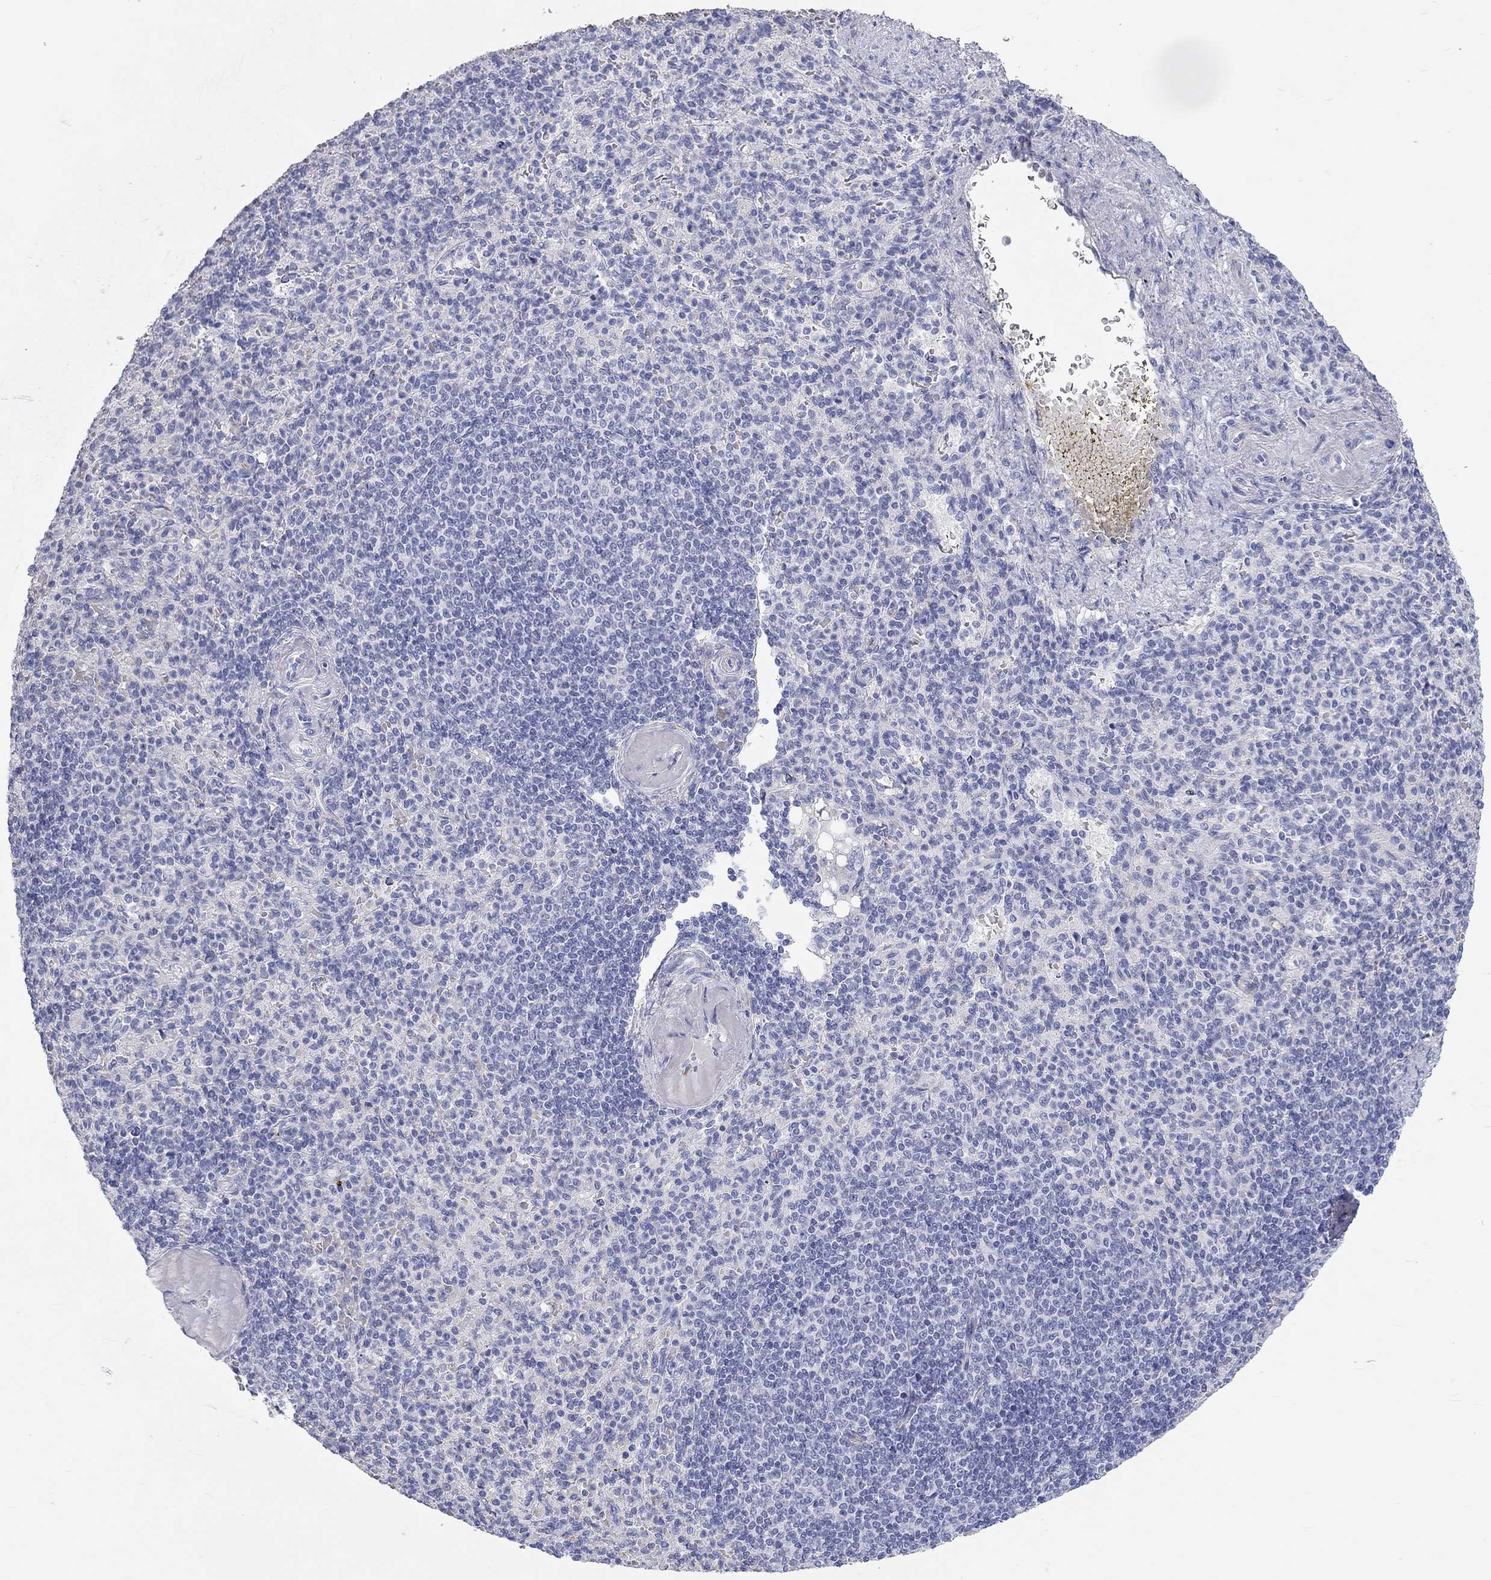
{"staining": {"intensity": "negative", "quantity": "none", "location": "none"}, "tissue": "spleen", "cell_type": "Cells in red pulp", "image_type": "normal", "snomed": [{"axis": "morphology", "description": "Normal tissue, NOS"}, {"axis": "topography", "description": "Spleen"}], "caption": "Spleen stained for a protein using immunohistochemistry reveals no expression cells in red pulp.", "gene": "PCDHGC5", "patient": {"sex": "female", "age": 74}}